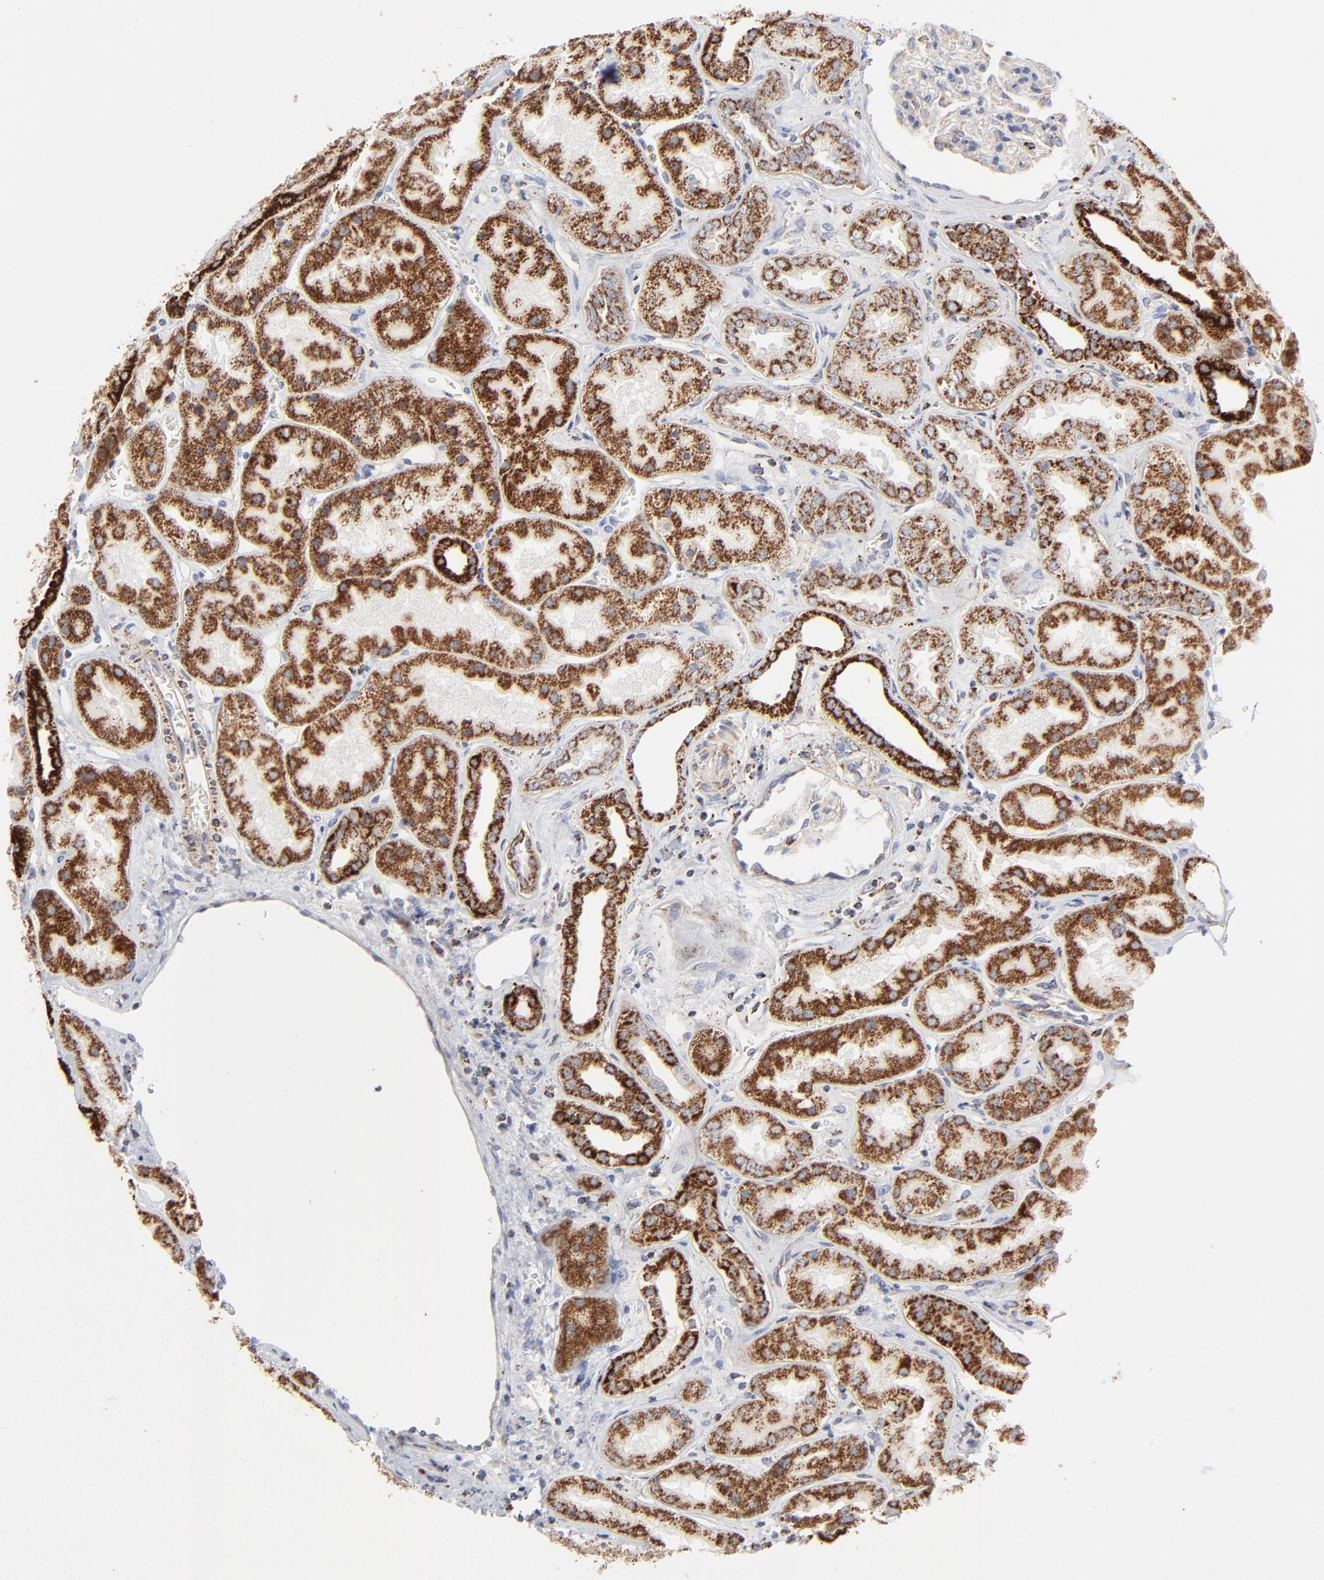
{"staining": {"intensity": "negative", "quantity": "none", "location": "none"}, "tissue": "kidney", "cell_type": "Cells in glomeruli", "image_type": "normal", "snomed": [{"axis": "morphology", "description": "Normal tissue, NOS"}, {"axis": "topography", "description": "Kidney"}], "caption": "A histopathology image of kidney stained for a protein exhibits no brown staining in cells in glomeruli. The staining is performed using DAB (3,3'-diaminobenzidine) brown chromogen with nuclei counter-stained in using hematoxylin.", "gene": "ASB3", "patient": {"sex": "male", "age": 28}}